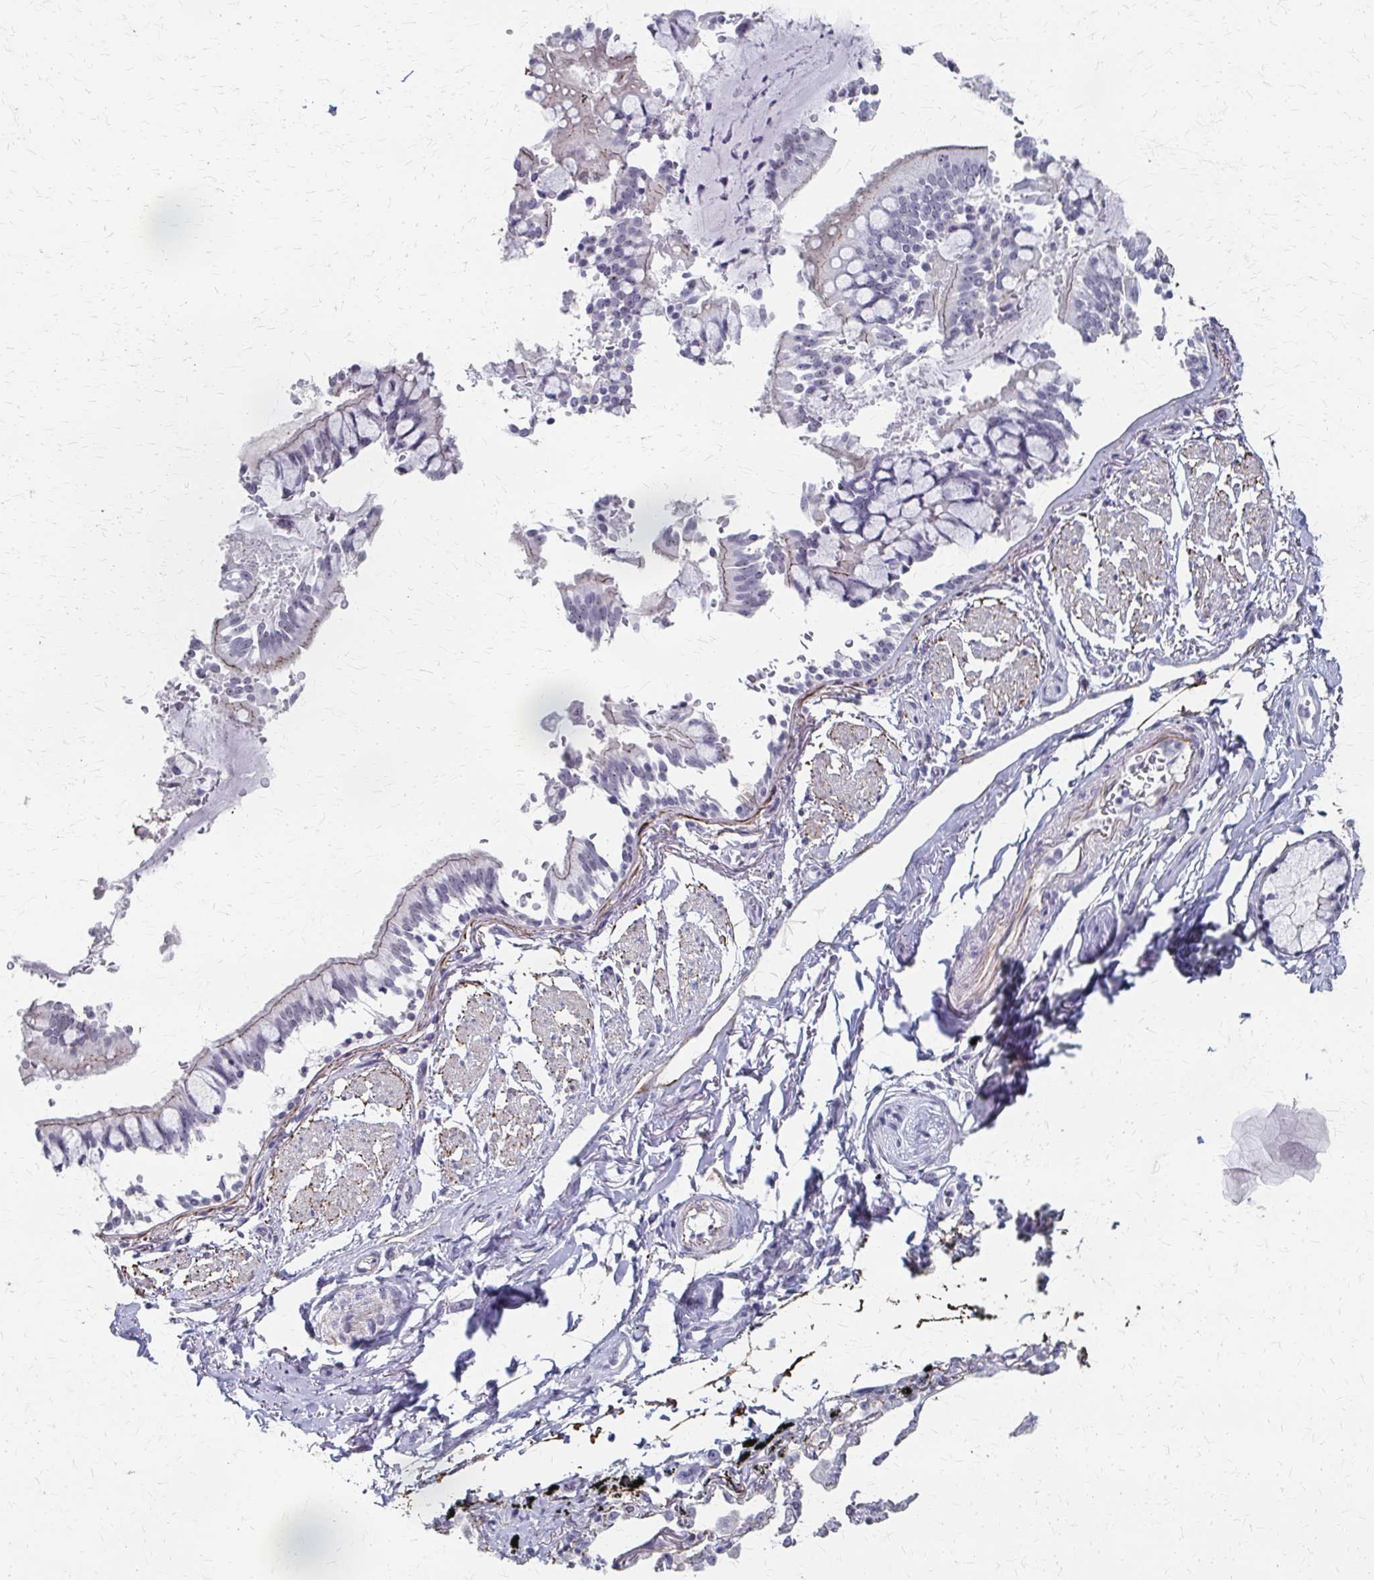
{"staining": {"intensity": "weak", "quantity": "25%-75%", "location": "nuclear"}, "tissue": "bronchus", "cell_type": "Respiratory epithelial cells", "image_type": "normal", "snomed": [{"axis": "morphology", "description": "Normal tissue, NOS"}, {"axis": "topography", "description": "Bronchus"}], "caption": "DAB immunohistochemical staining of benign bronchus demonstrates weak nuclear protein expression in approximately 25%-75% of respiratory epithelial cells. (DAB = brown stain, brightfield microscopy at high magnification).", "gene": "PES1", "patient": {"sex": "male", "age": 70}}